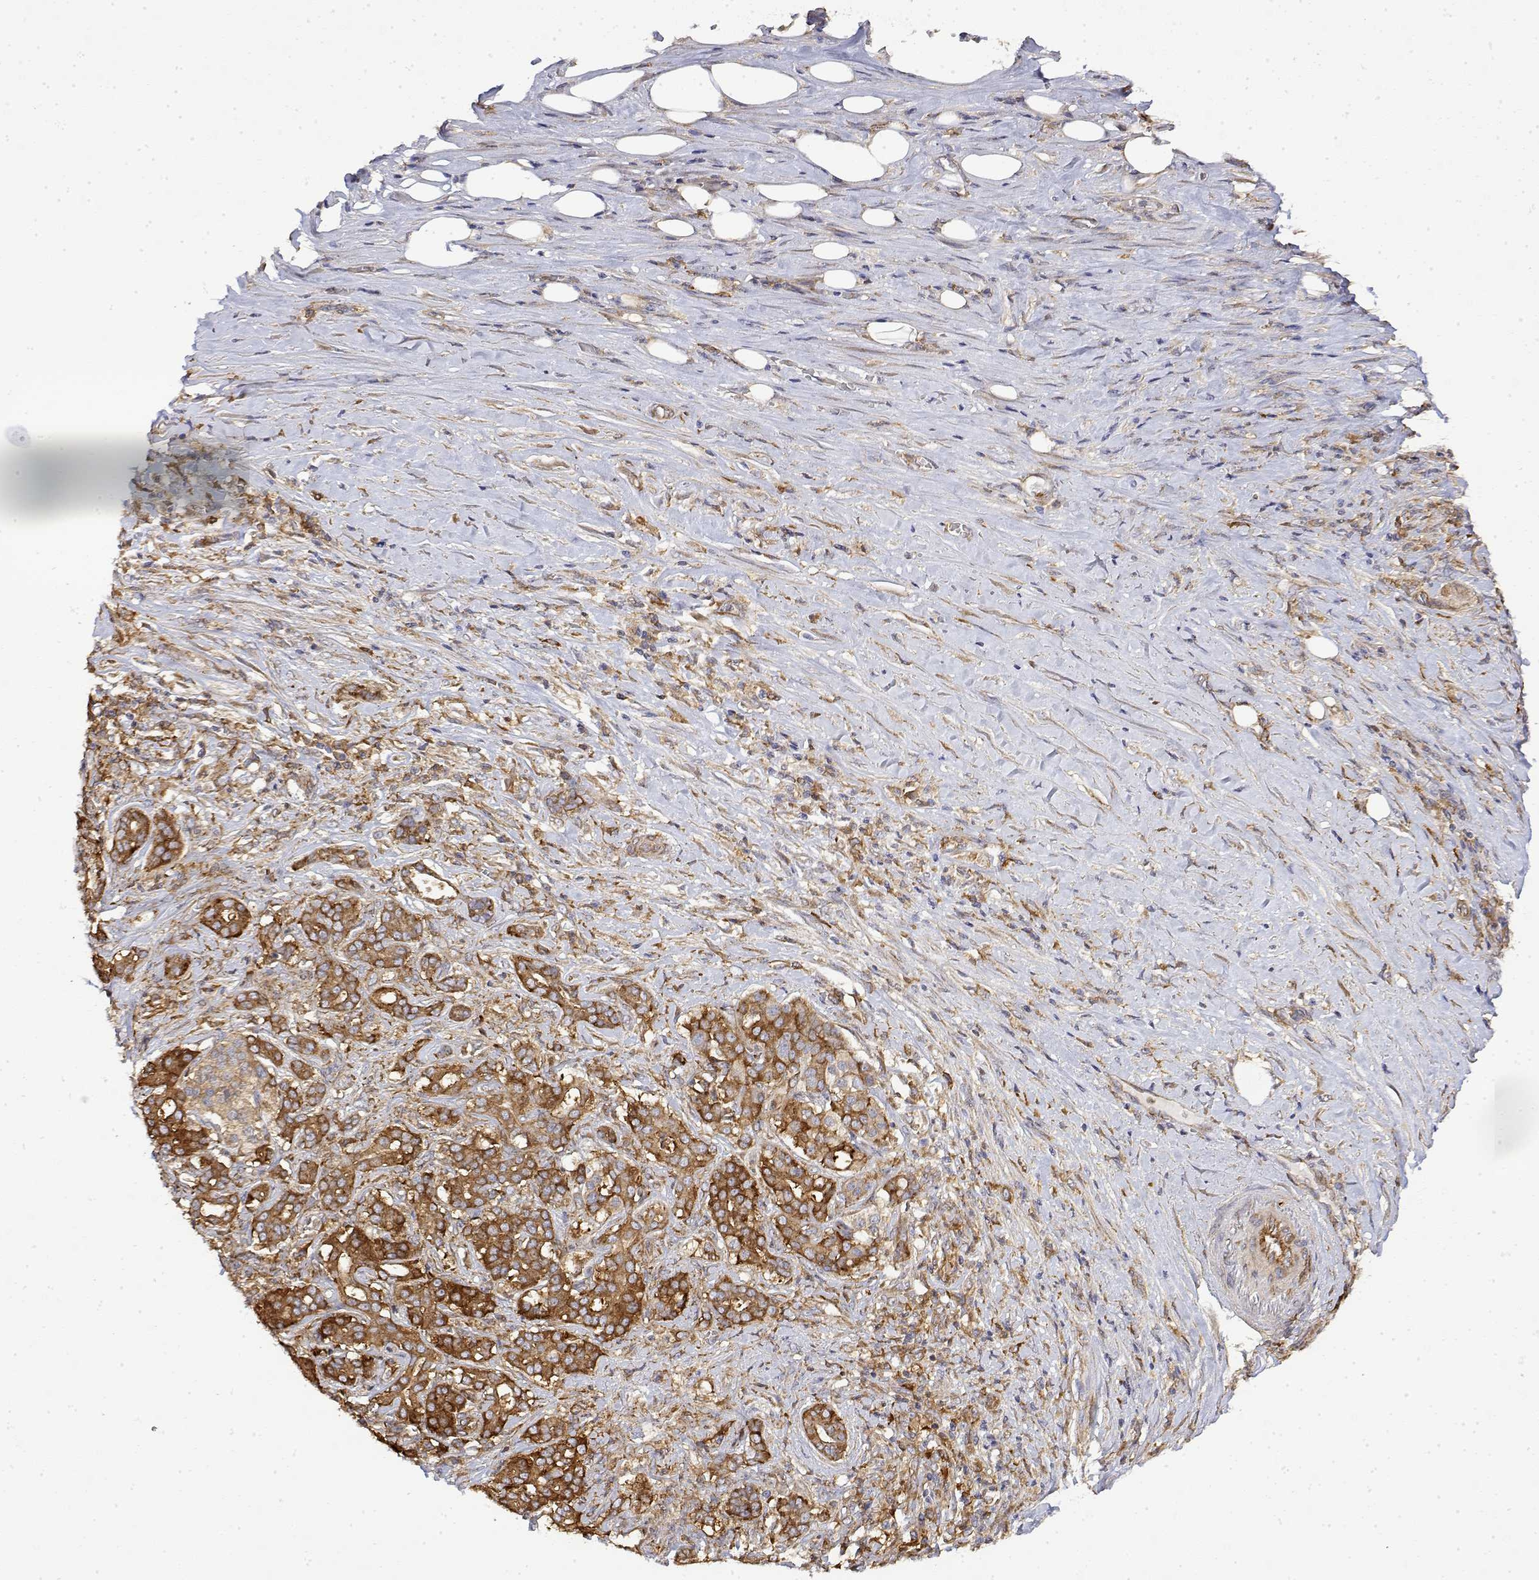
{"staining": {"intensity": "strong", "quantity": ">75%", "location": "cytoplasmic/membranous"}, "tissue": "pancreatic cancer", "cell_type": "Tumor cells", "image_type": "cancer", "snomed": [{"axis": "morphology", "description": "Normal tissue, NOS"}, {"axis": "morphology", "description": "Inflammation, NOS"}, {"axis": "morphology", "description": "Adenocarcinoma, NOS"}, {"axis": "topography", "description": "Pancreas"}], "caption": "The immunohistochemical stain shows strong cytoplasmic/membranous staining in tumor cells of pancreatic cancer tissue.", "gene": "PACSIN2", "patient": {"sex": "male", "age": 57}}